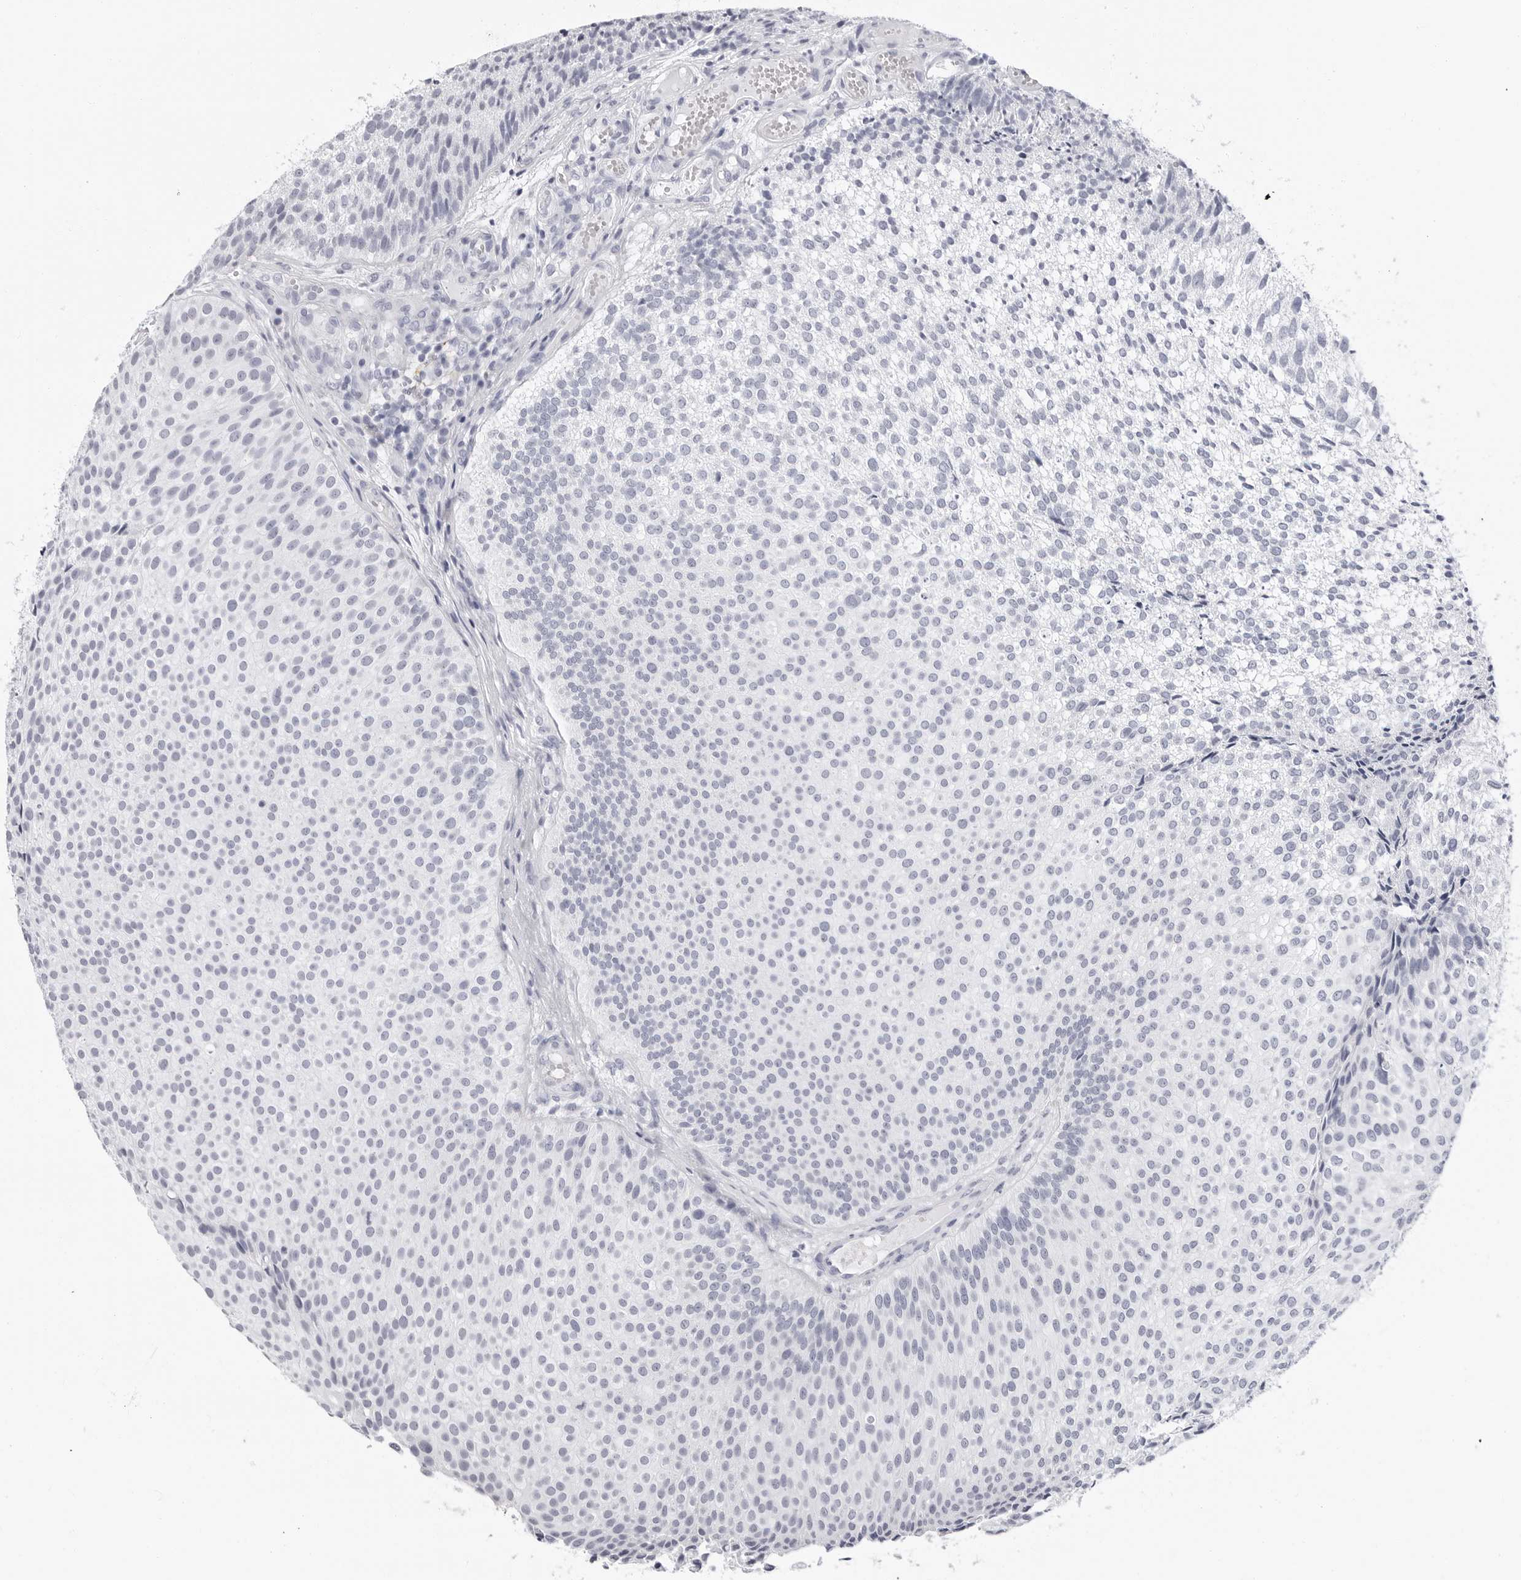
{"staining": {"intensity": "negative", "quantity": "none", "location": "none"}, "tissue": "urothelial cancer", "cell_type": "Tumor cells", "image_type": "cancer", "snomed": [{"axis": "morphology", "description": "Urothelial carcinoma, Low grade"}, {"axis": "topography", "description": "Urinary bladder"}], "caption": "Immunohistochemistry micrograph of neoplastic tissue: urothelial carcinoma (low-grade) stained with DAB (3,3'-diaminobenzidine) reveals no significant protein expression in tumor cells.", "gene": "ERICH3", "patient": {"sex": "male", "age": 86}}